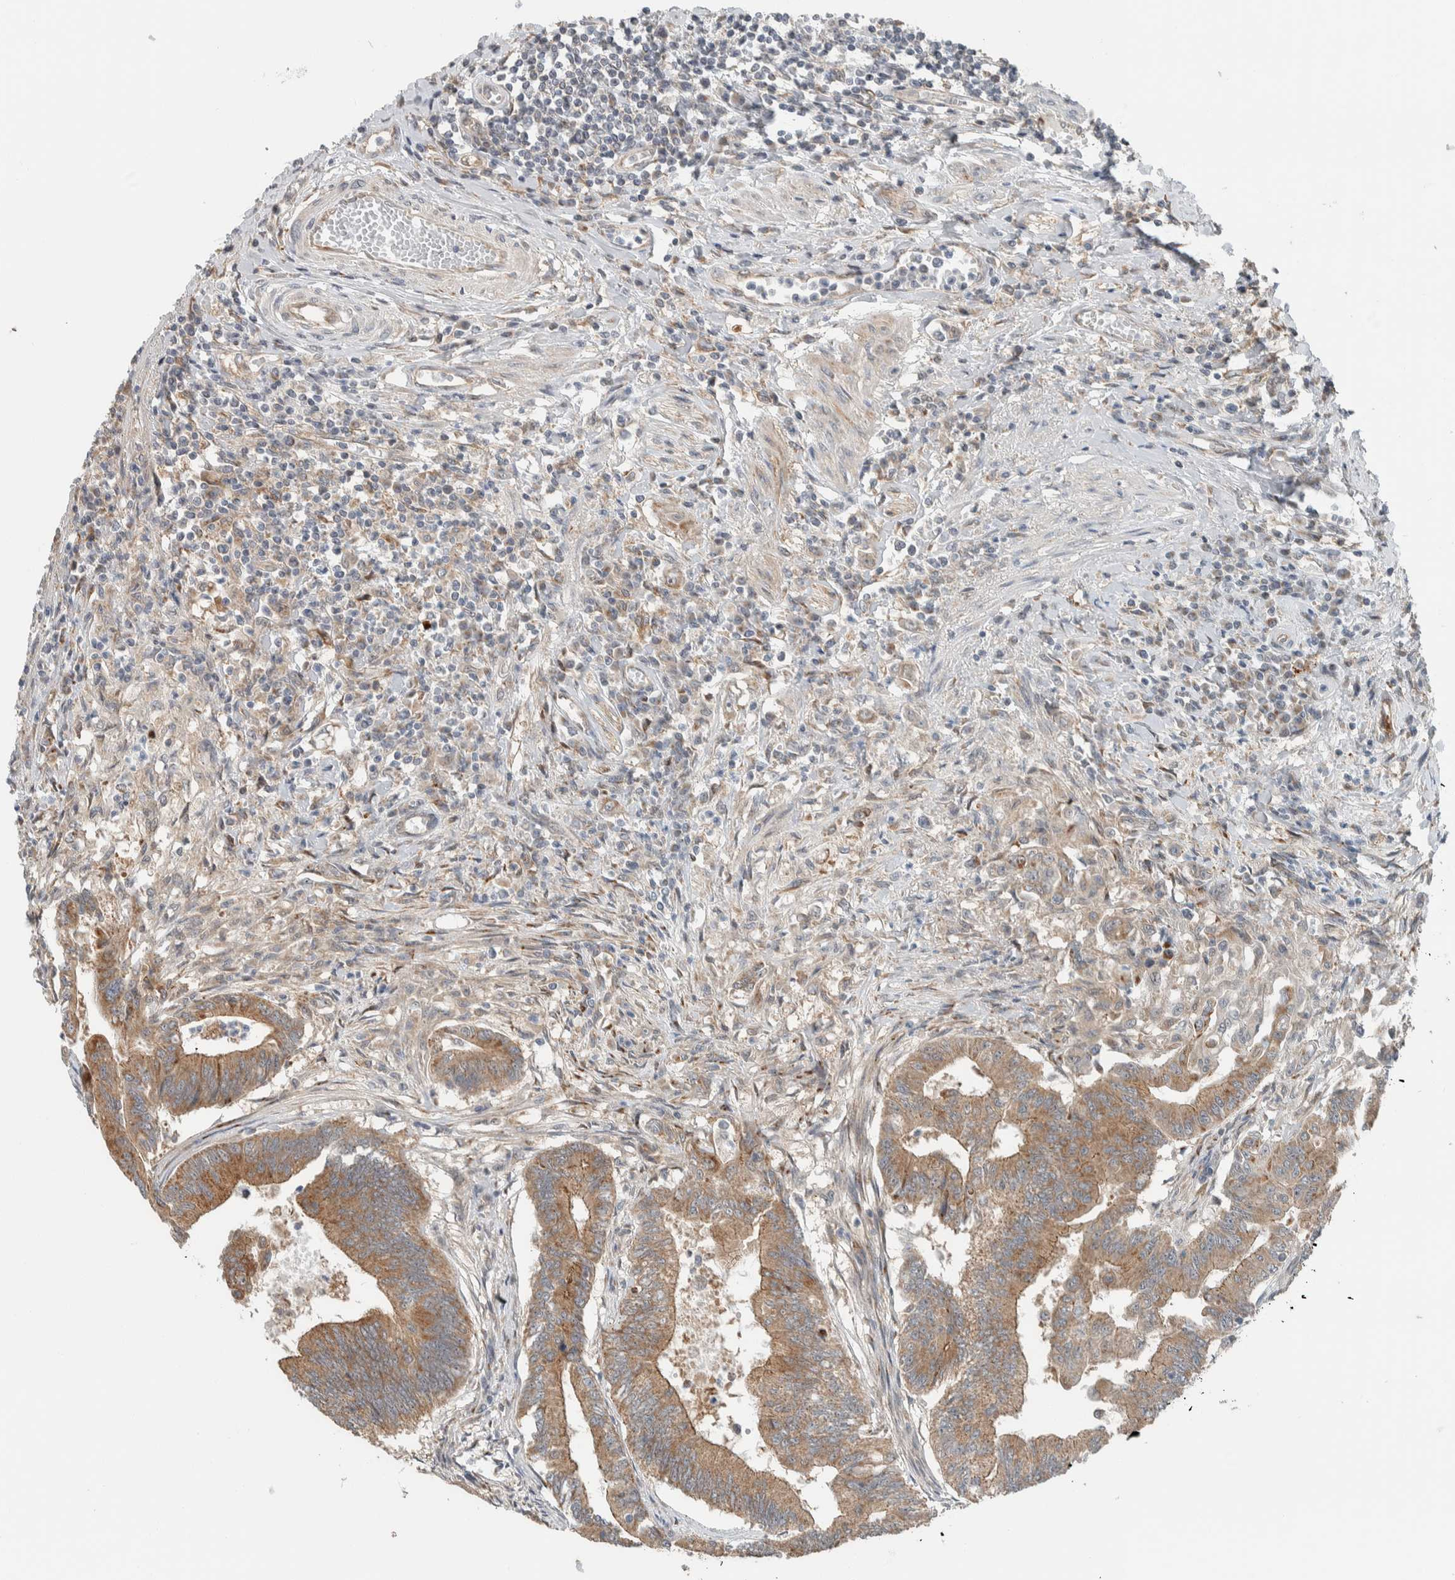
{"staining": {"intensity": "moderate", "quantity": ">75%", "location": "cytoplasmic/membranous"}, "tissue": "colorectal cancer", "cell_type": "Tumor cells", "image_type": "cancer", "snomed": [{"axis": "morphology", "description": "Adenoma, NOS"}, {"axis": "morphology", "description": "Adenocarcinoma, NOS"}, {"axis": "topography", "description": "Colon"}], "caption": "Immunohistochemistry (DAB) staining of human colorectal cancer demonstrates moderate cytoplasmic/membranous protein expression in about >75% of tumor cells.", "gene": "RERE", "patient": {"sex": "male", "age": 79}}